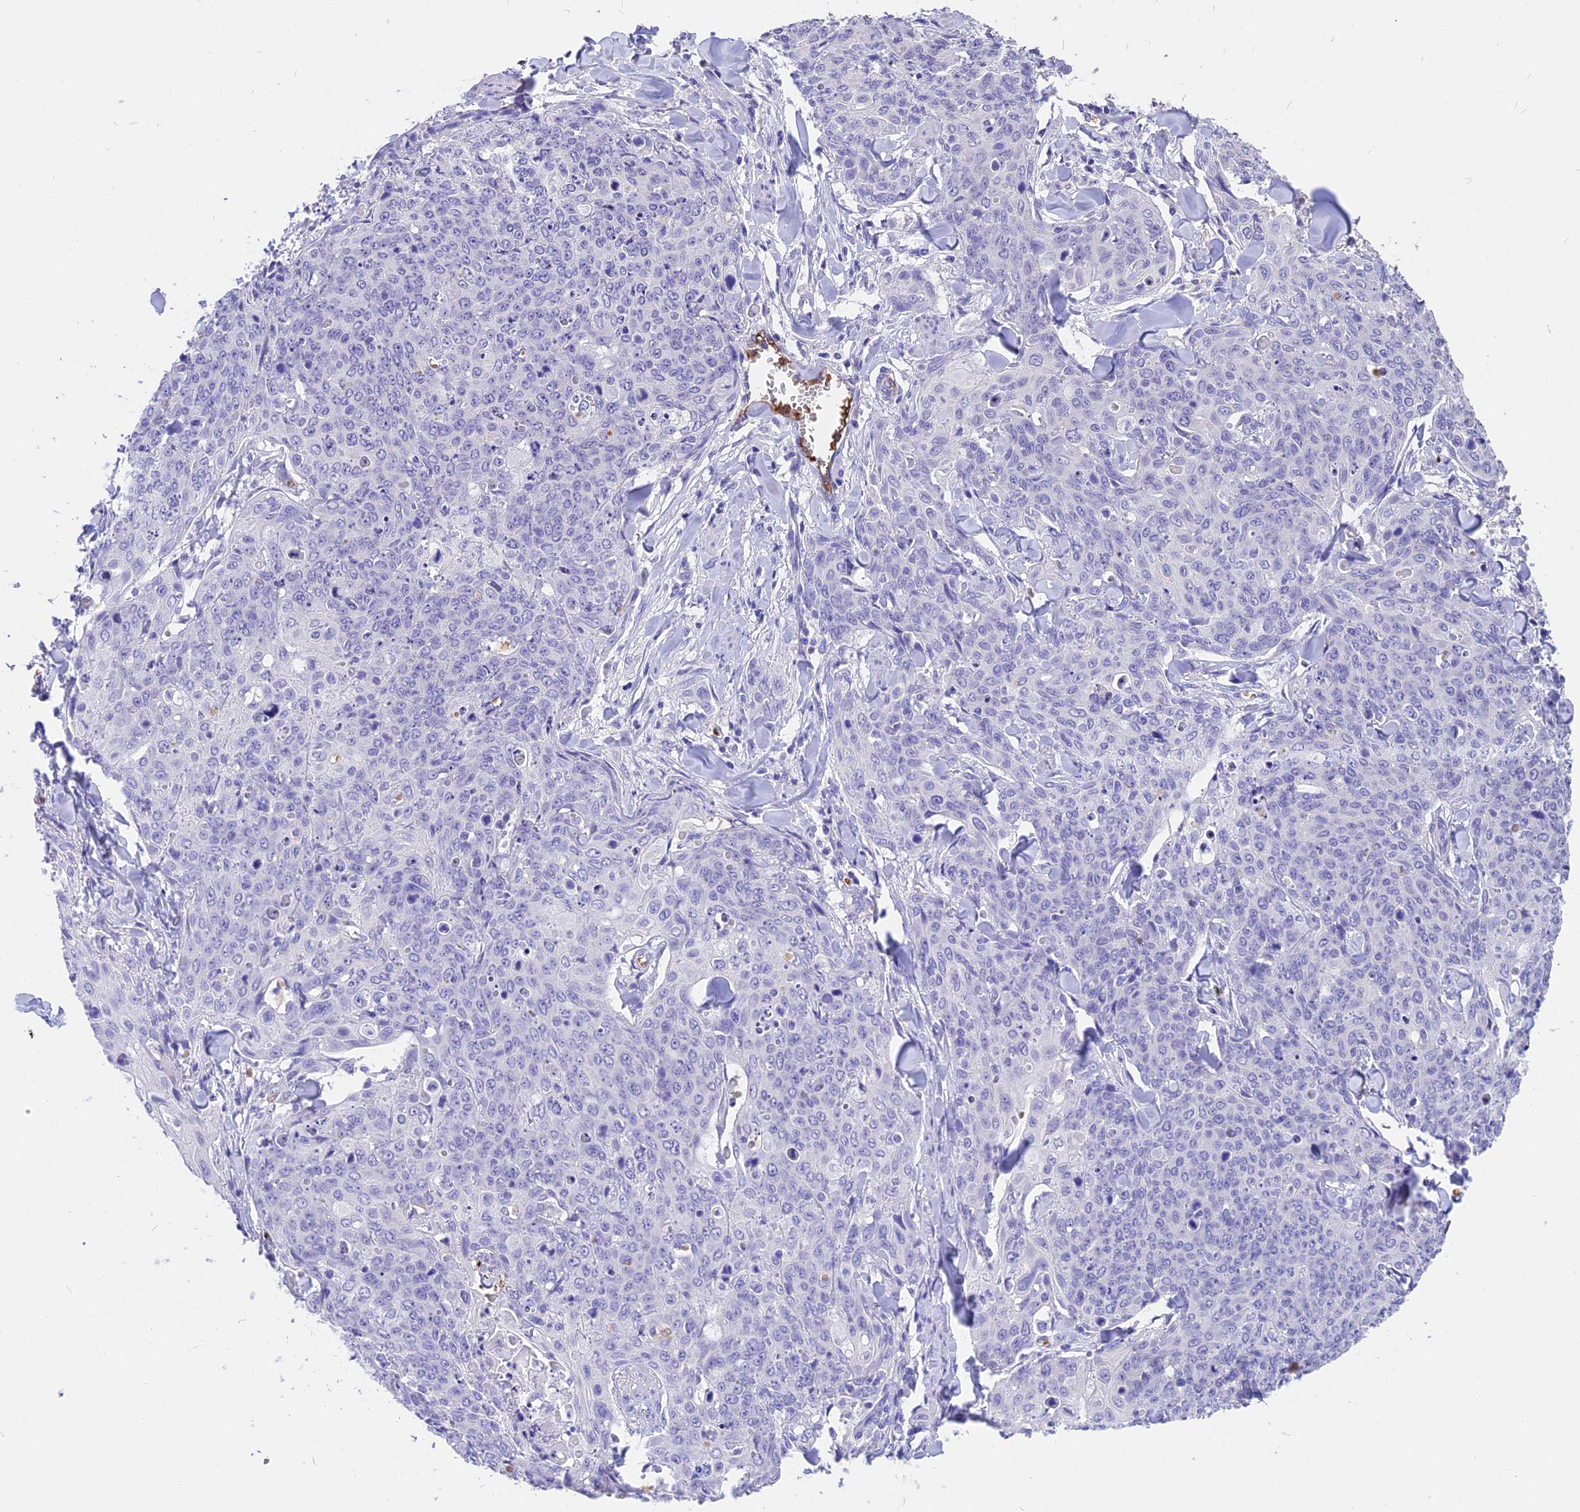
{"staining": {"intensity": "negative", "quantity": "none", "location": "none"}, "tissue": "skin cancer", "cell_type": "Tumor cells", "image_type": "cancer", "snomed": [{"axis": "morphology", "description": "Squamous cell carcinoma, NOS"}, {"axis": "topography", "description": "Skin"}, {"axis": "topography", "description": "Vulva"}], "caption": "A high-resolution micrograph shows IHC staining of skin squamous cell carcinoma, which shows no significant positivity in tumor cells. The staining was performed using DAB to visualize the protein expression in brown, while the nuclei were stained in blue with hematoxylin (Magnification: 20x).", "gene": "TNNC2", "patient": {"sex": "female", "age": 85}}